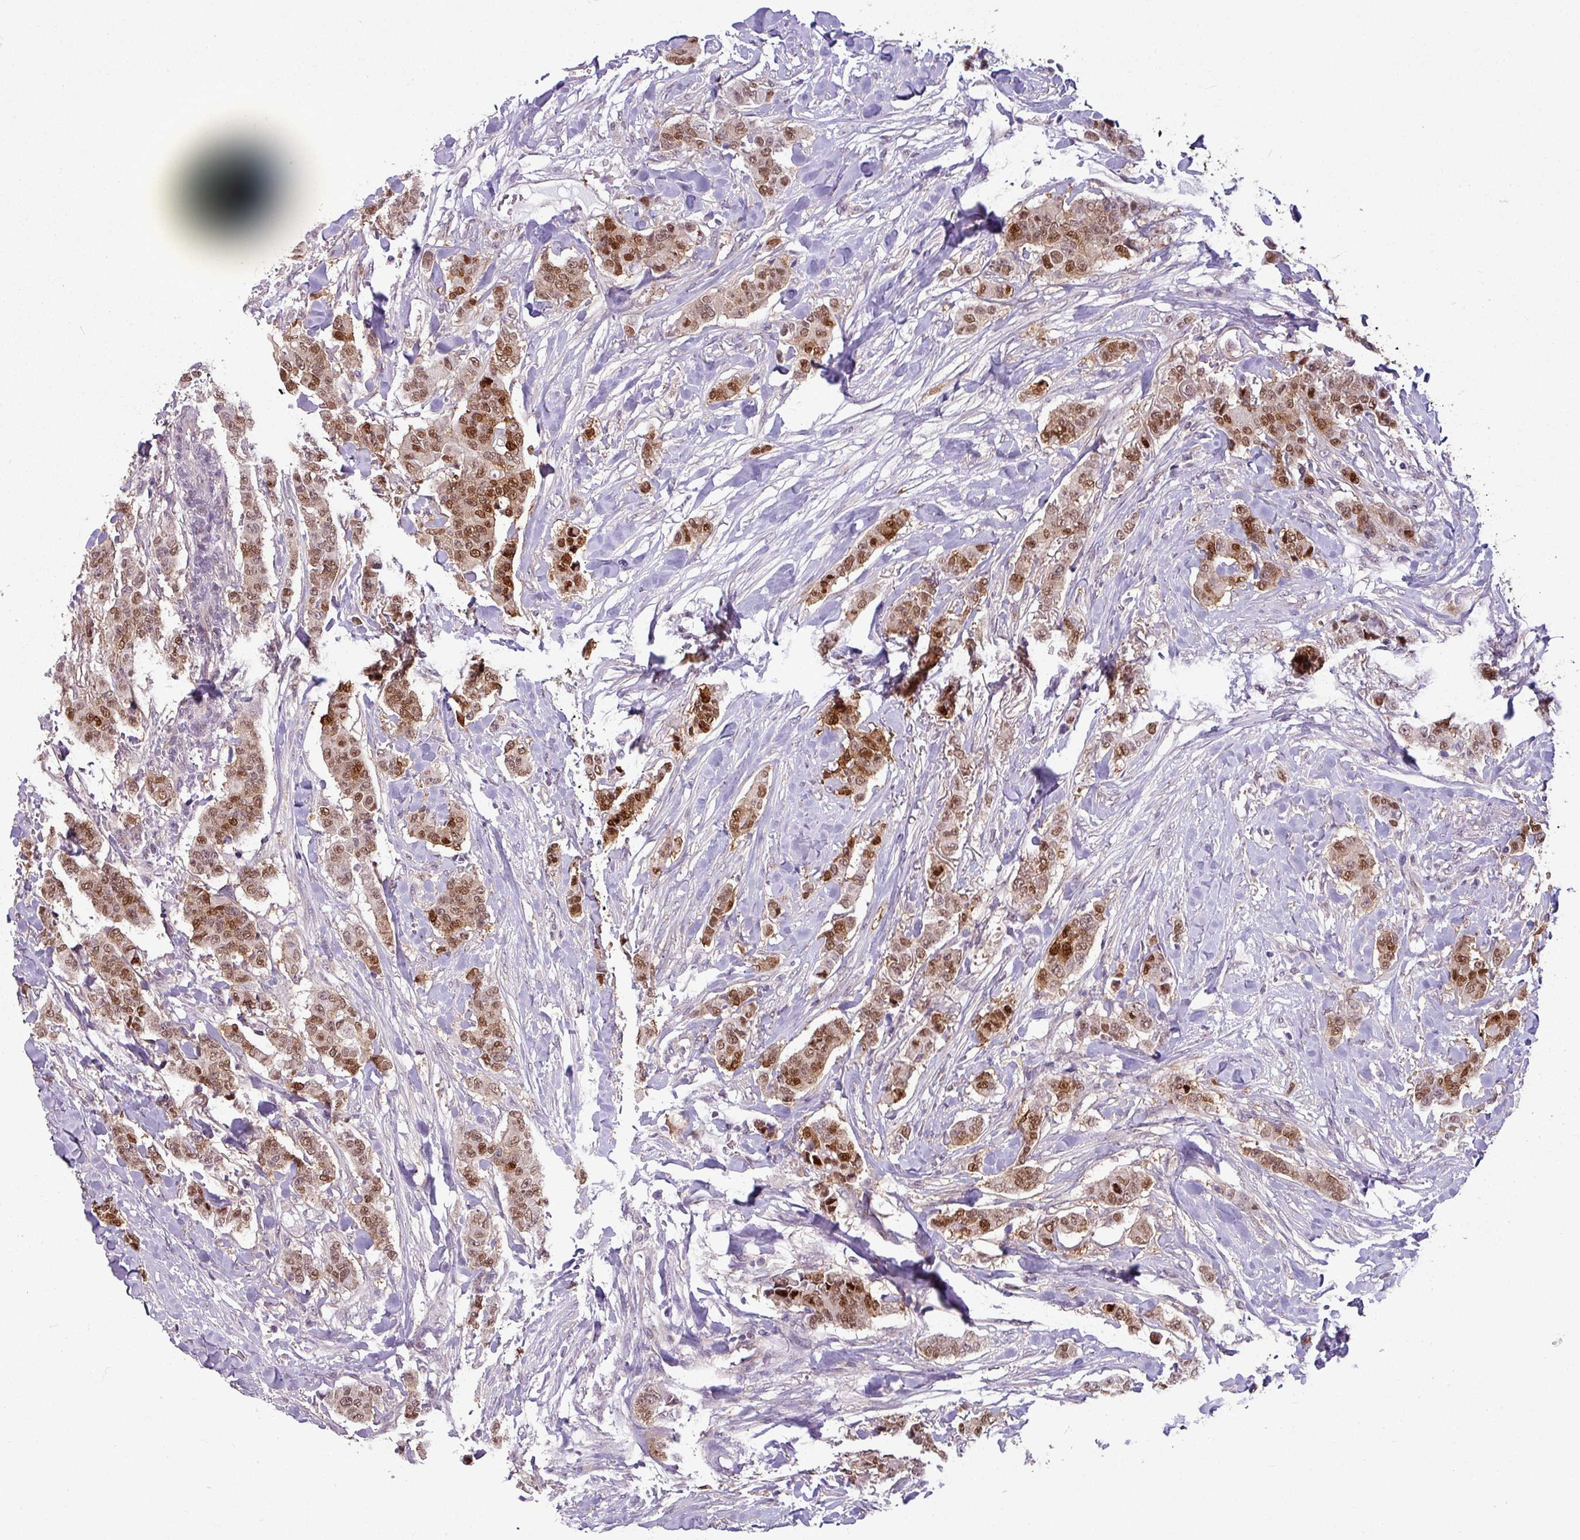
{"staining": {"intensity": "strong", "quantity": ">75%", "location": "cytoplasmic/membranous,nuclear"}, "tissue": "breast cancer", "cell_type": "Tumor cells", "image_type": "cancer", "snomed": [{"axis": "morphology", "description": "Duct carcinoma"}, {"axis": "topography", "description": "Breast"}], "caption": "Tumor cells demonstrate strong cytoplasmic/membranous and nuclear expression in approximately >75% of cells in breast cancer (infiltrating ductal carcinoma).", "gene": "TTLL12", "patient": {"sex": "female", "age": 40}}